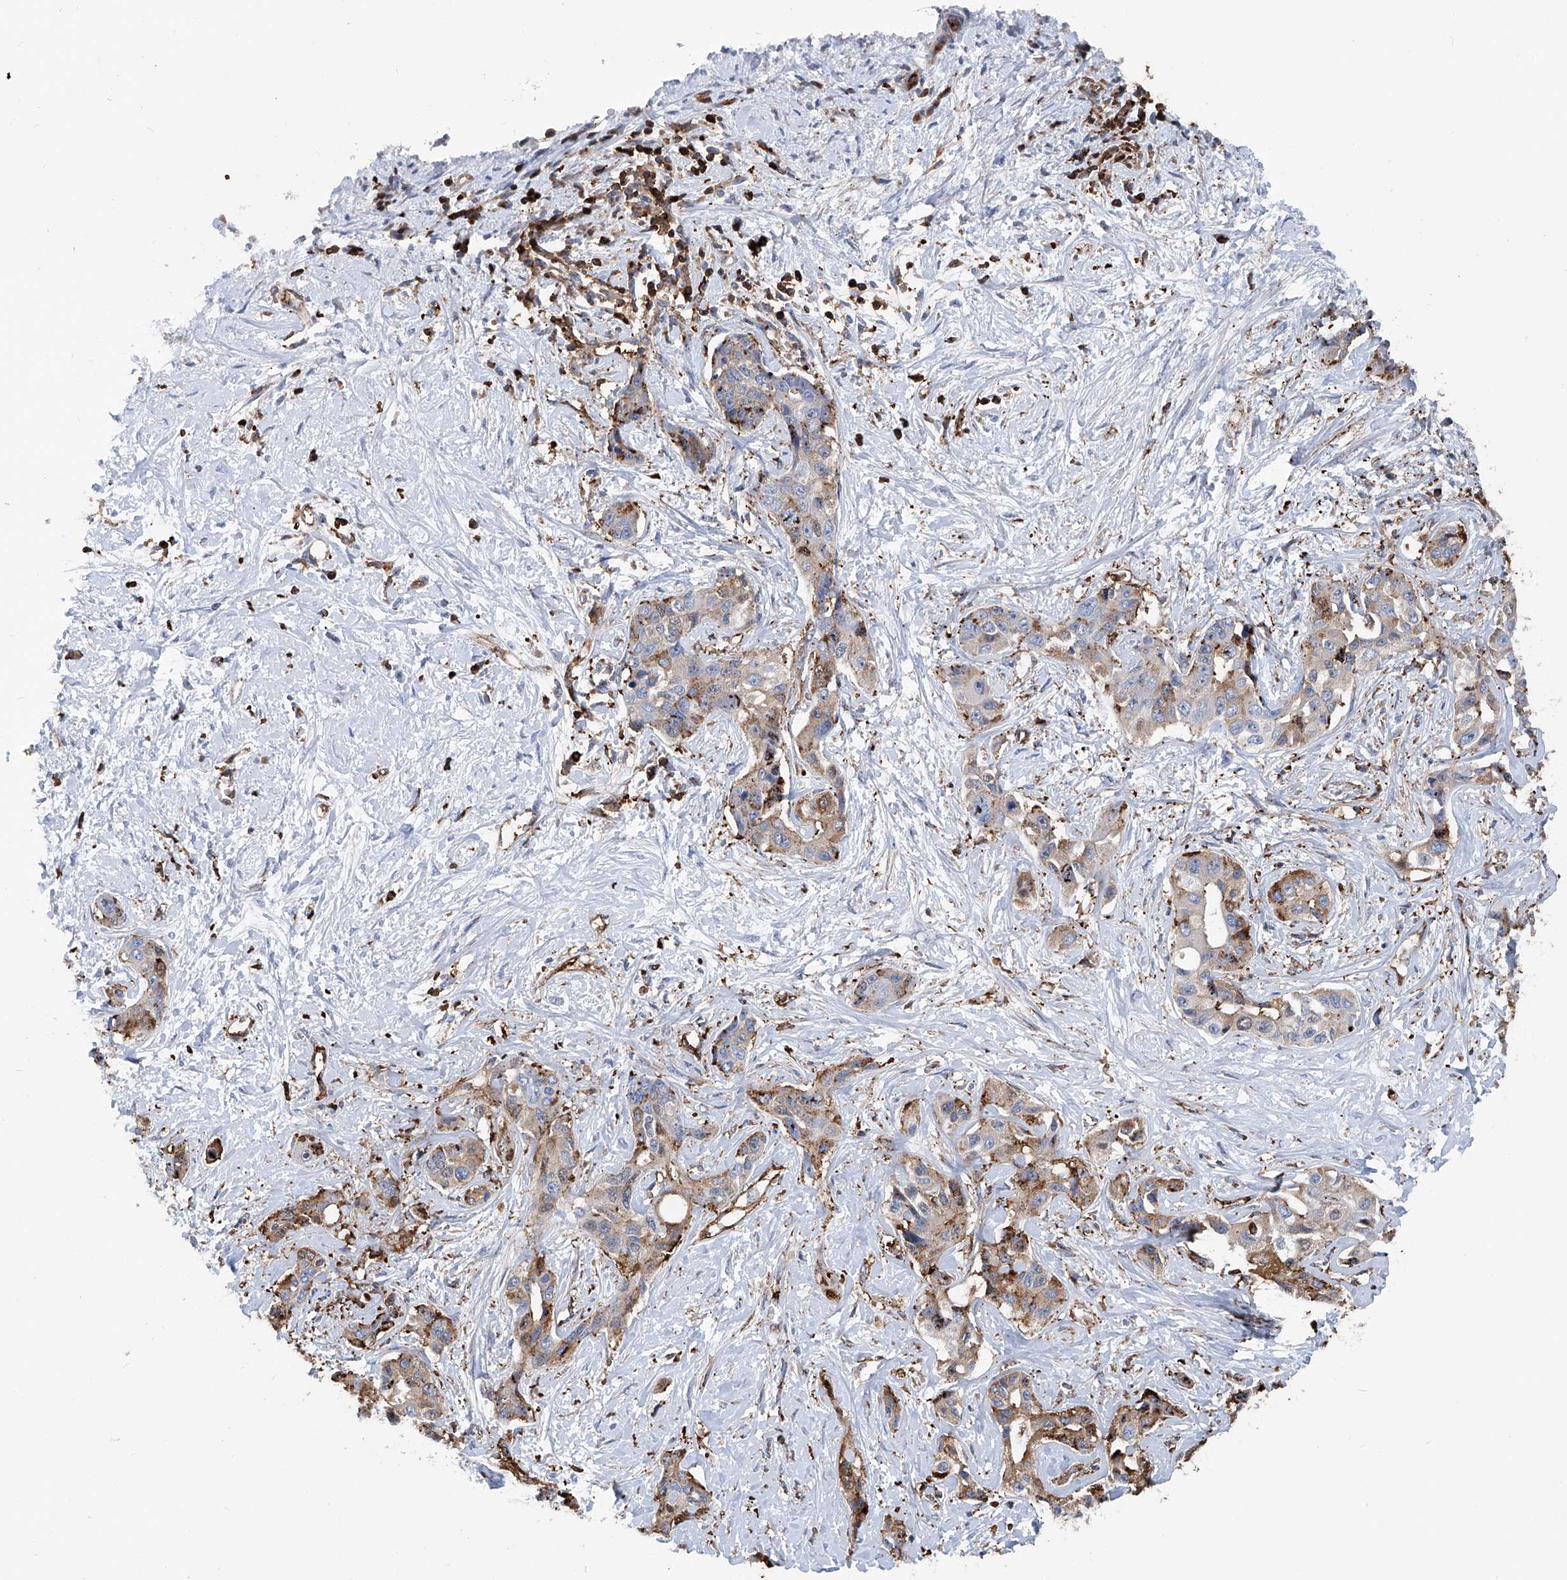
{"staining": {"intensity": "moderate", "quantity": "25%-75%", "location": "cytoplasmic/membranous,nuclear"}, "tissue": "liver cancer", "cell_type": "Tumor cells", "image_type": "cancer", "snomed": [{"axis": "morphology", "description": "Cholangiocarcinoma"}, {"axis": "topography", "description": "Liver"}], "caption": "Liver cancer (cholangiocarcinoma) stained with a protein marker shows moderate staining in tumor cells.", "gene": "ZNF484", "patient": {"sex": "male", "age": 59}}